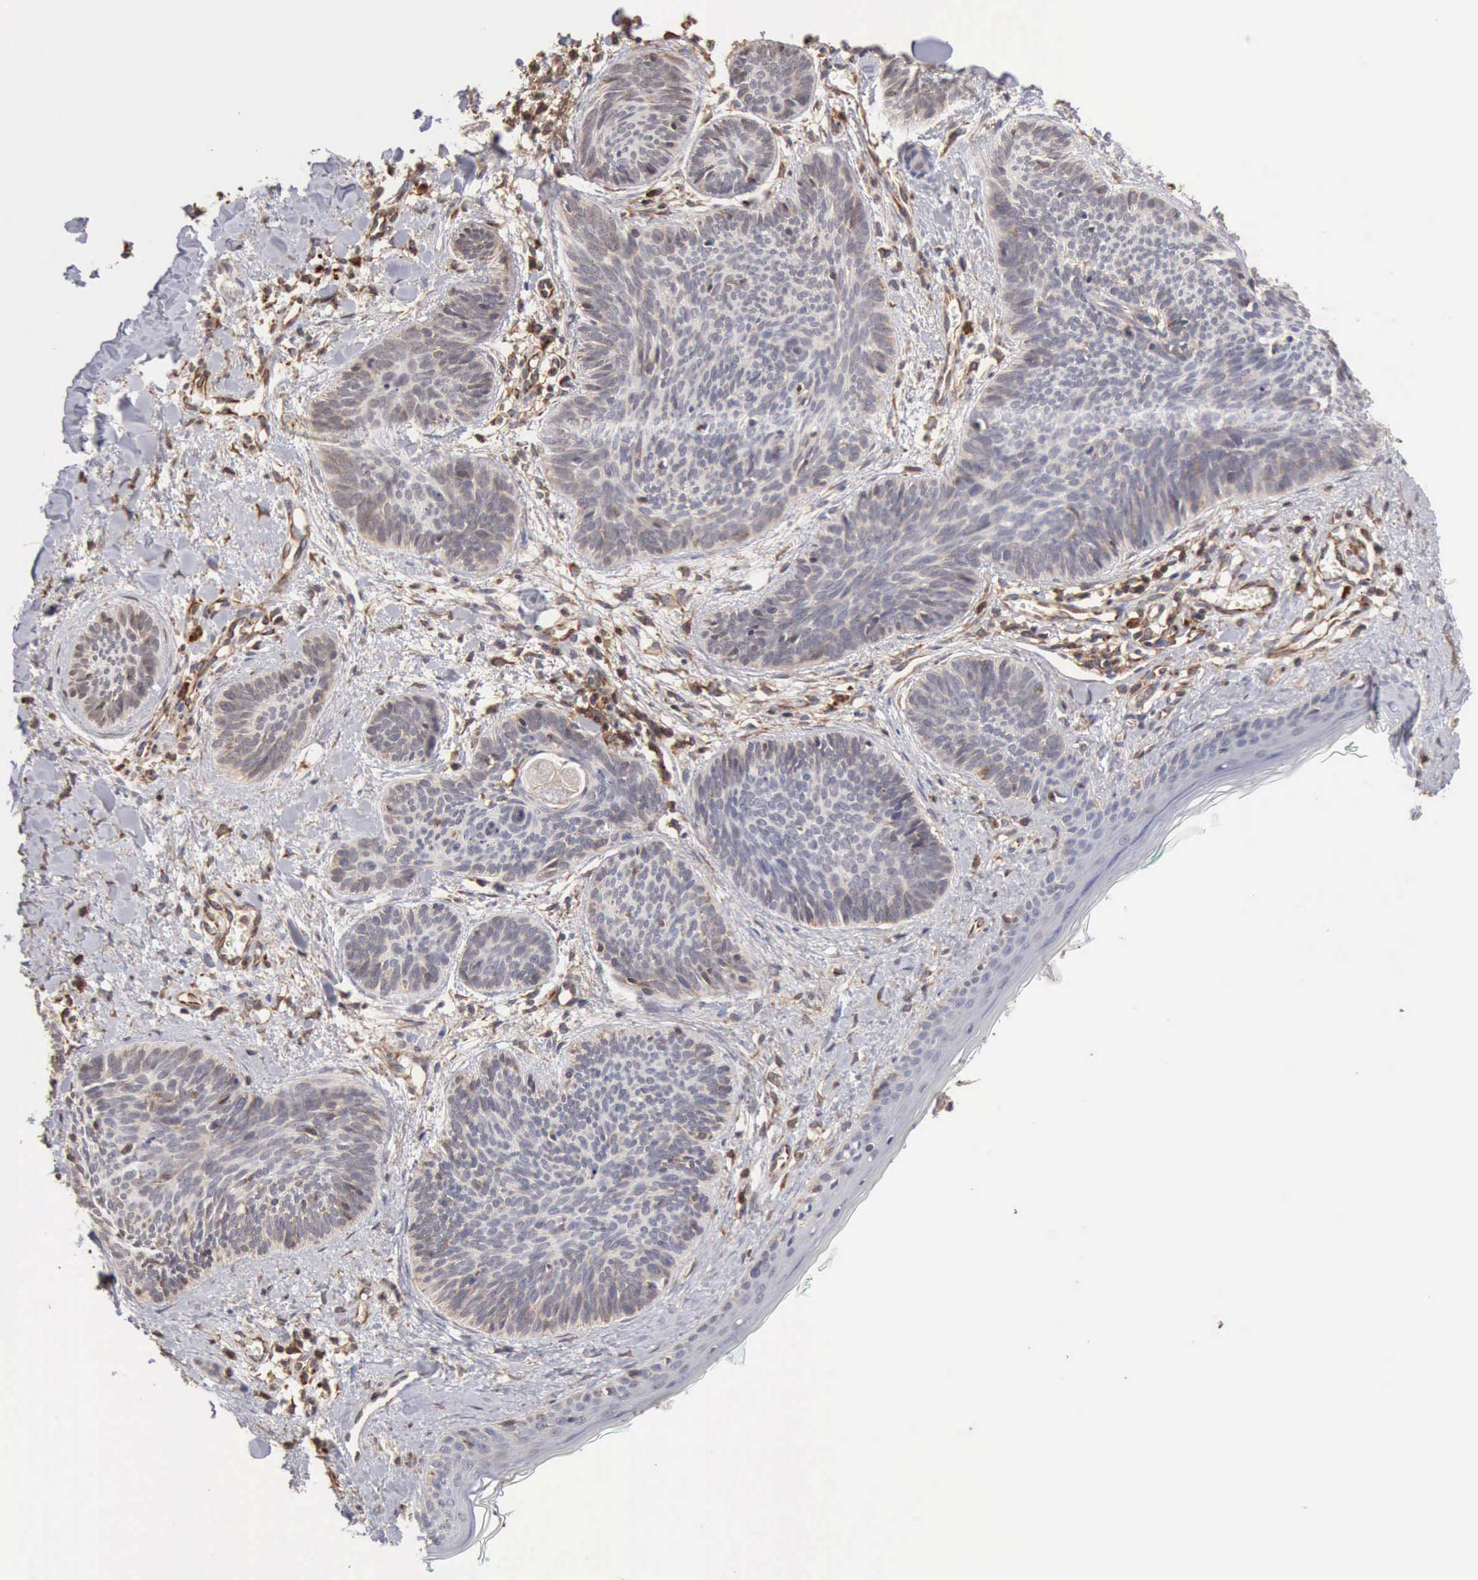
{"staining": {"intensity": "negative", "quantity": "none", "location": "none"}, "tissue": "skin cancer", "cell_type": "Tumor cells", "image_type": "cancer", "snomed": [{"axis": "morphology", "description": "Basal cell carcinoma"}, {"axis": "topography", "description": "Skin"}], "caption": "DAB immunohistochemical staining of skin basal cell carcinoma exhibits no significant expression in tumor cells. Brightfield microscopy of immunohistochemistry stained with DAB (3,3'-diaminobenzidine) (brown) and hematoxylin (blue), captured at high magnification.", "gene": "GPR101", "patient": {"sex": "female", "age": 81}}